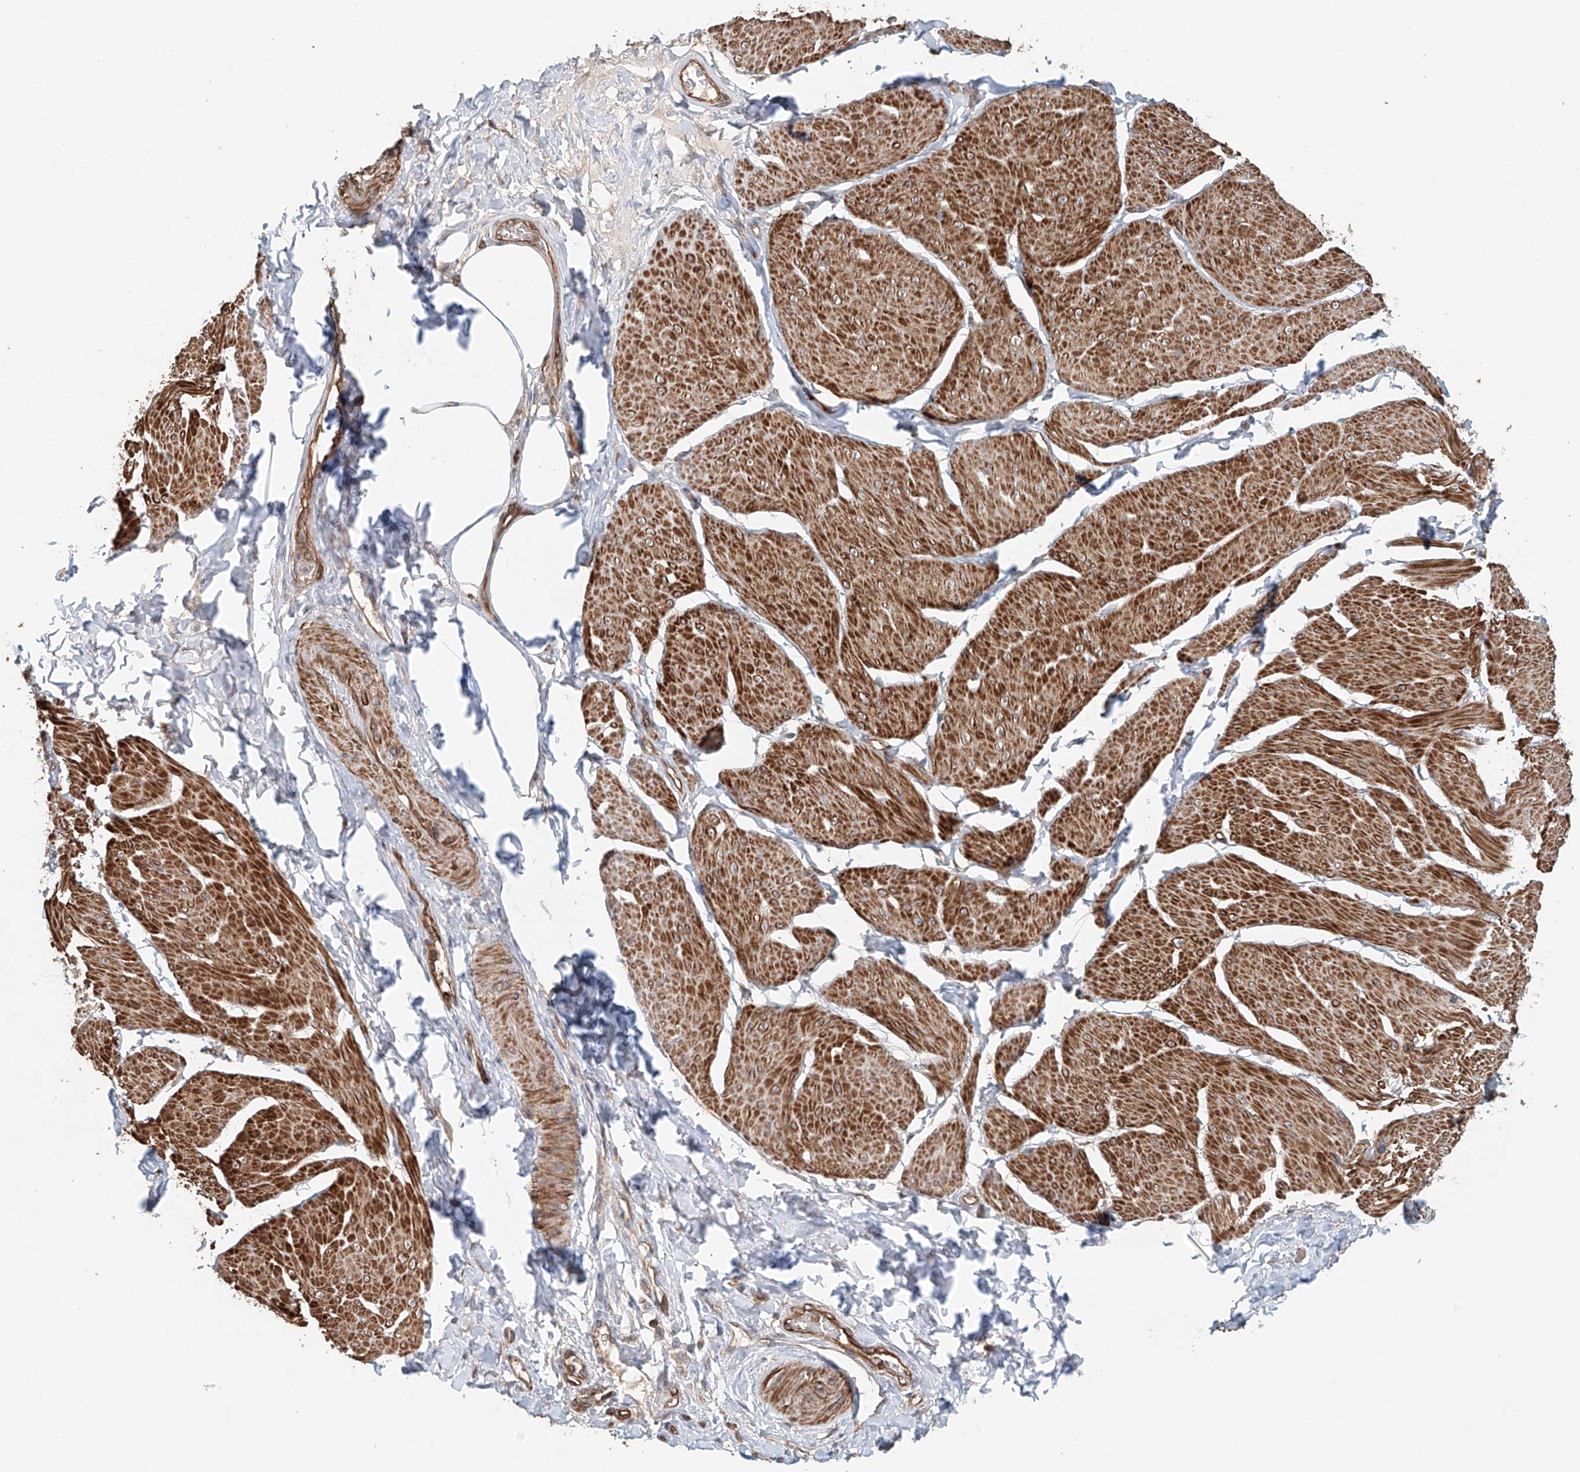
{"staining": {"intensity": "strong", "quantity": ">75%", "location": "cytoplasmic/membranous"}, "tissue": "smooth muscle", "cell_type": "Smooth muscle cells", "image_type": "normal", "snomed": [{"axis": "morphology", "description": "Urothelial carcinoma, High grade"}, {"axis": "topography", "description": "Urinary bladder"}], "caption": "The image shows immunohistochemical staining of unremarkable smooth muscle. There is strong cytoplasmic/membranous positivity is identified in about >75% of smooth muscle cells.", "gene": "FRYL", "patient": {"sex": "male", "age": 46}}